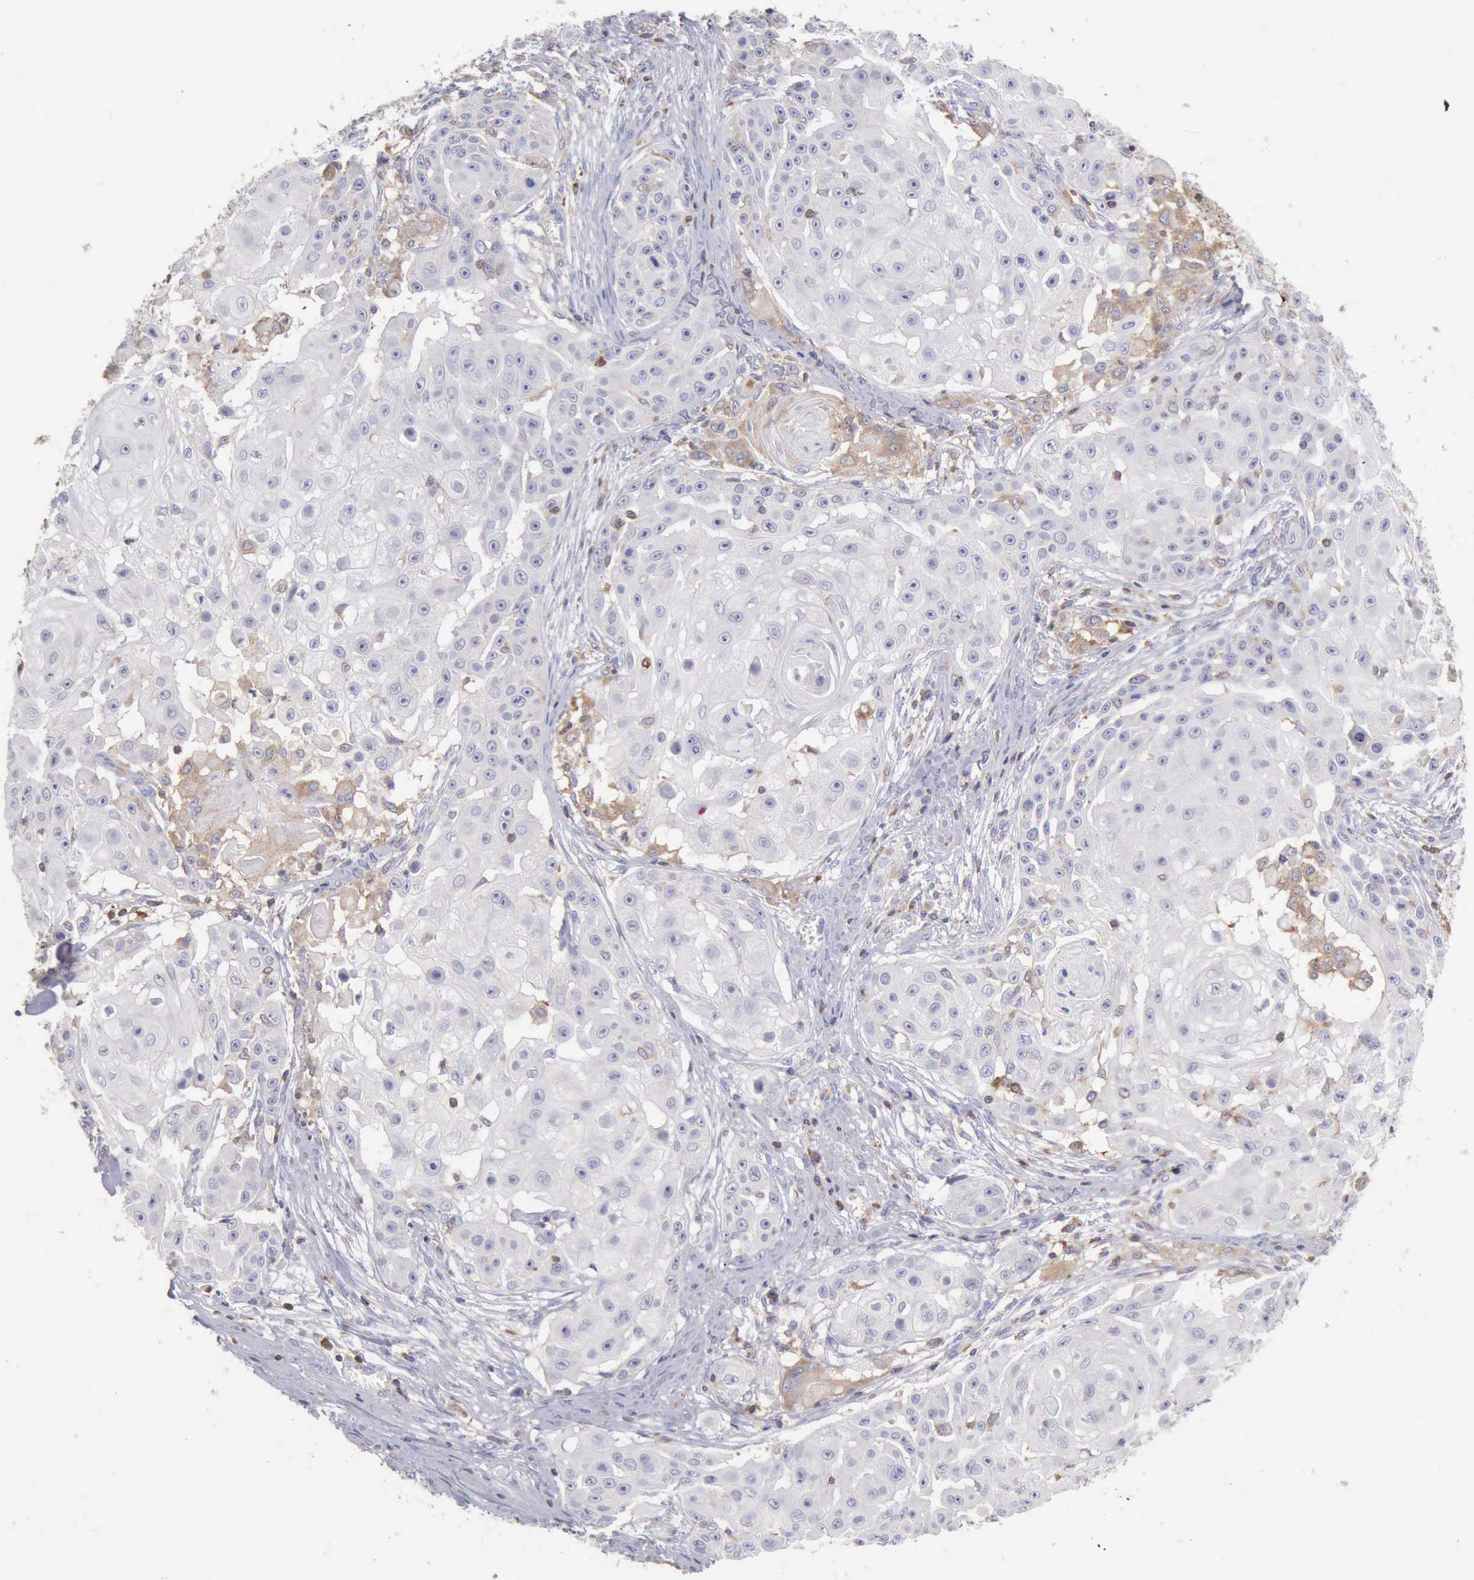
{"staining": {"intensity": "negative", "quantity": "none", "location": "none"}, "tissue": "skin cancer", "cell_type": "Tumor cells", "image_type": "cancer", "snomed": [{"axis": "morphology", "description": "Squamous cell carcinoma, NOS"}, {"axis": "topography", "description": "Skin"}], "caption": "Immunohistochemical staining of human skin cancer (squamous cell carcinoma) reveals no significant expression in tumor cells. (DAB IHC with hematoxylin counter stain).", "gene": "SASH3", "patient": {"sex": "female", "age": 57}}